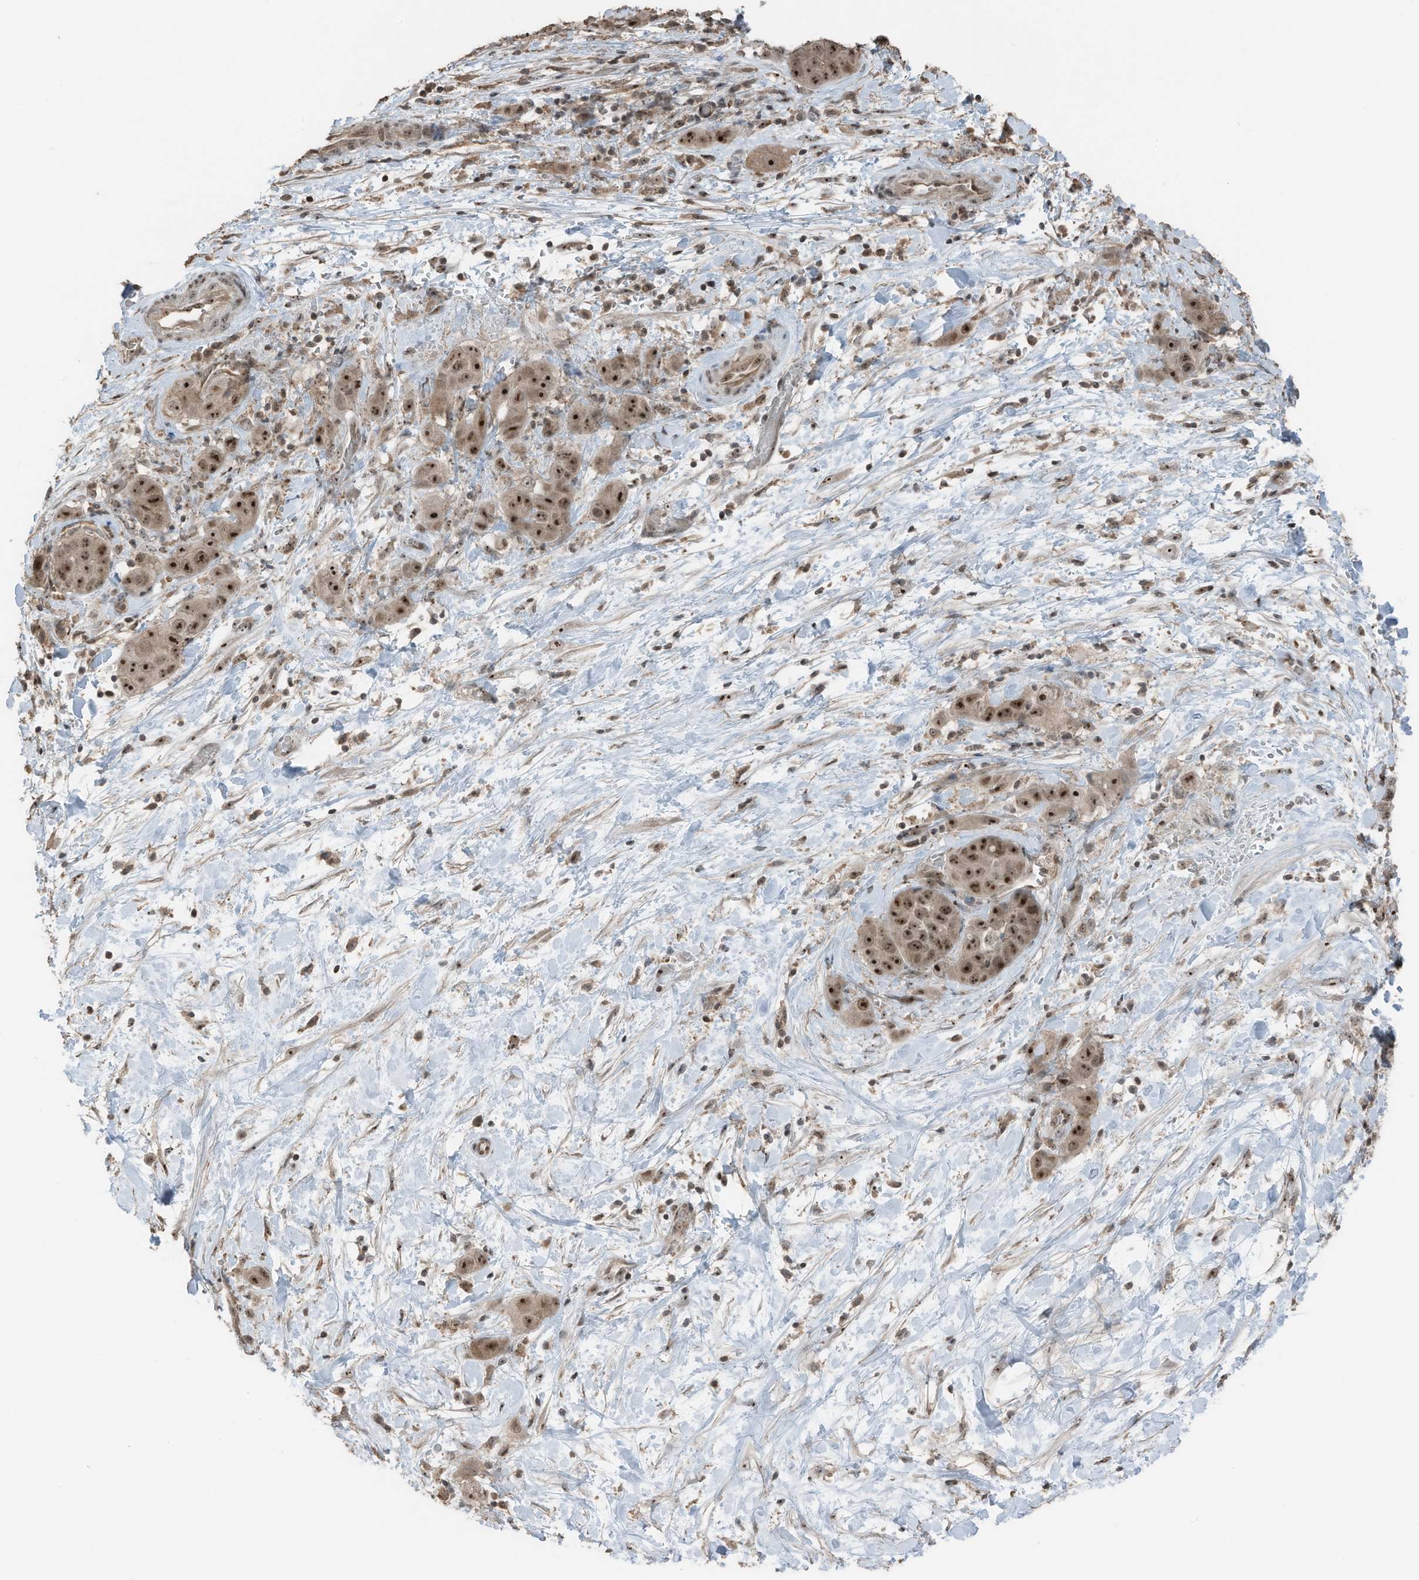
{"staining": {"intensity": "strong", "quantity": ">75%", "location": "cytoplasmic/membranous,nuclear"}, "tissue": "liver cancer", "cell_type": "Tumor cells", "image_type": "cancer", "snomed": [{"axis": "morphology", "description": "Cholangiocarcinoma"}, {"axis": "topography", "description": "Liver"}], "caption": "High-magnification brightfield microscopy of cholangiocarcinoma (liver) stained with DAB (3,3'-diaminobenzidine) (brown) and counterstained with hematoxylin (blue). tumor cells exhibit strong cytoplasmic/membranous and nuclear expression is identified in approximately>75% of cells. (DAB (3,3'-diaminobenzidine) = brown stain, brightfield microscopy at high magnification).", "gene": "UTP3", "patient": {"sex": "female", "age": 52}}